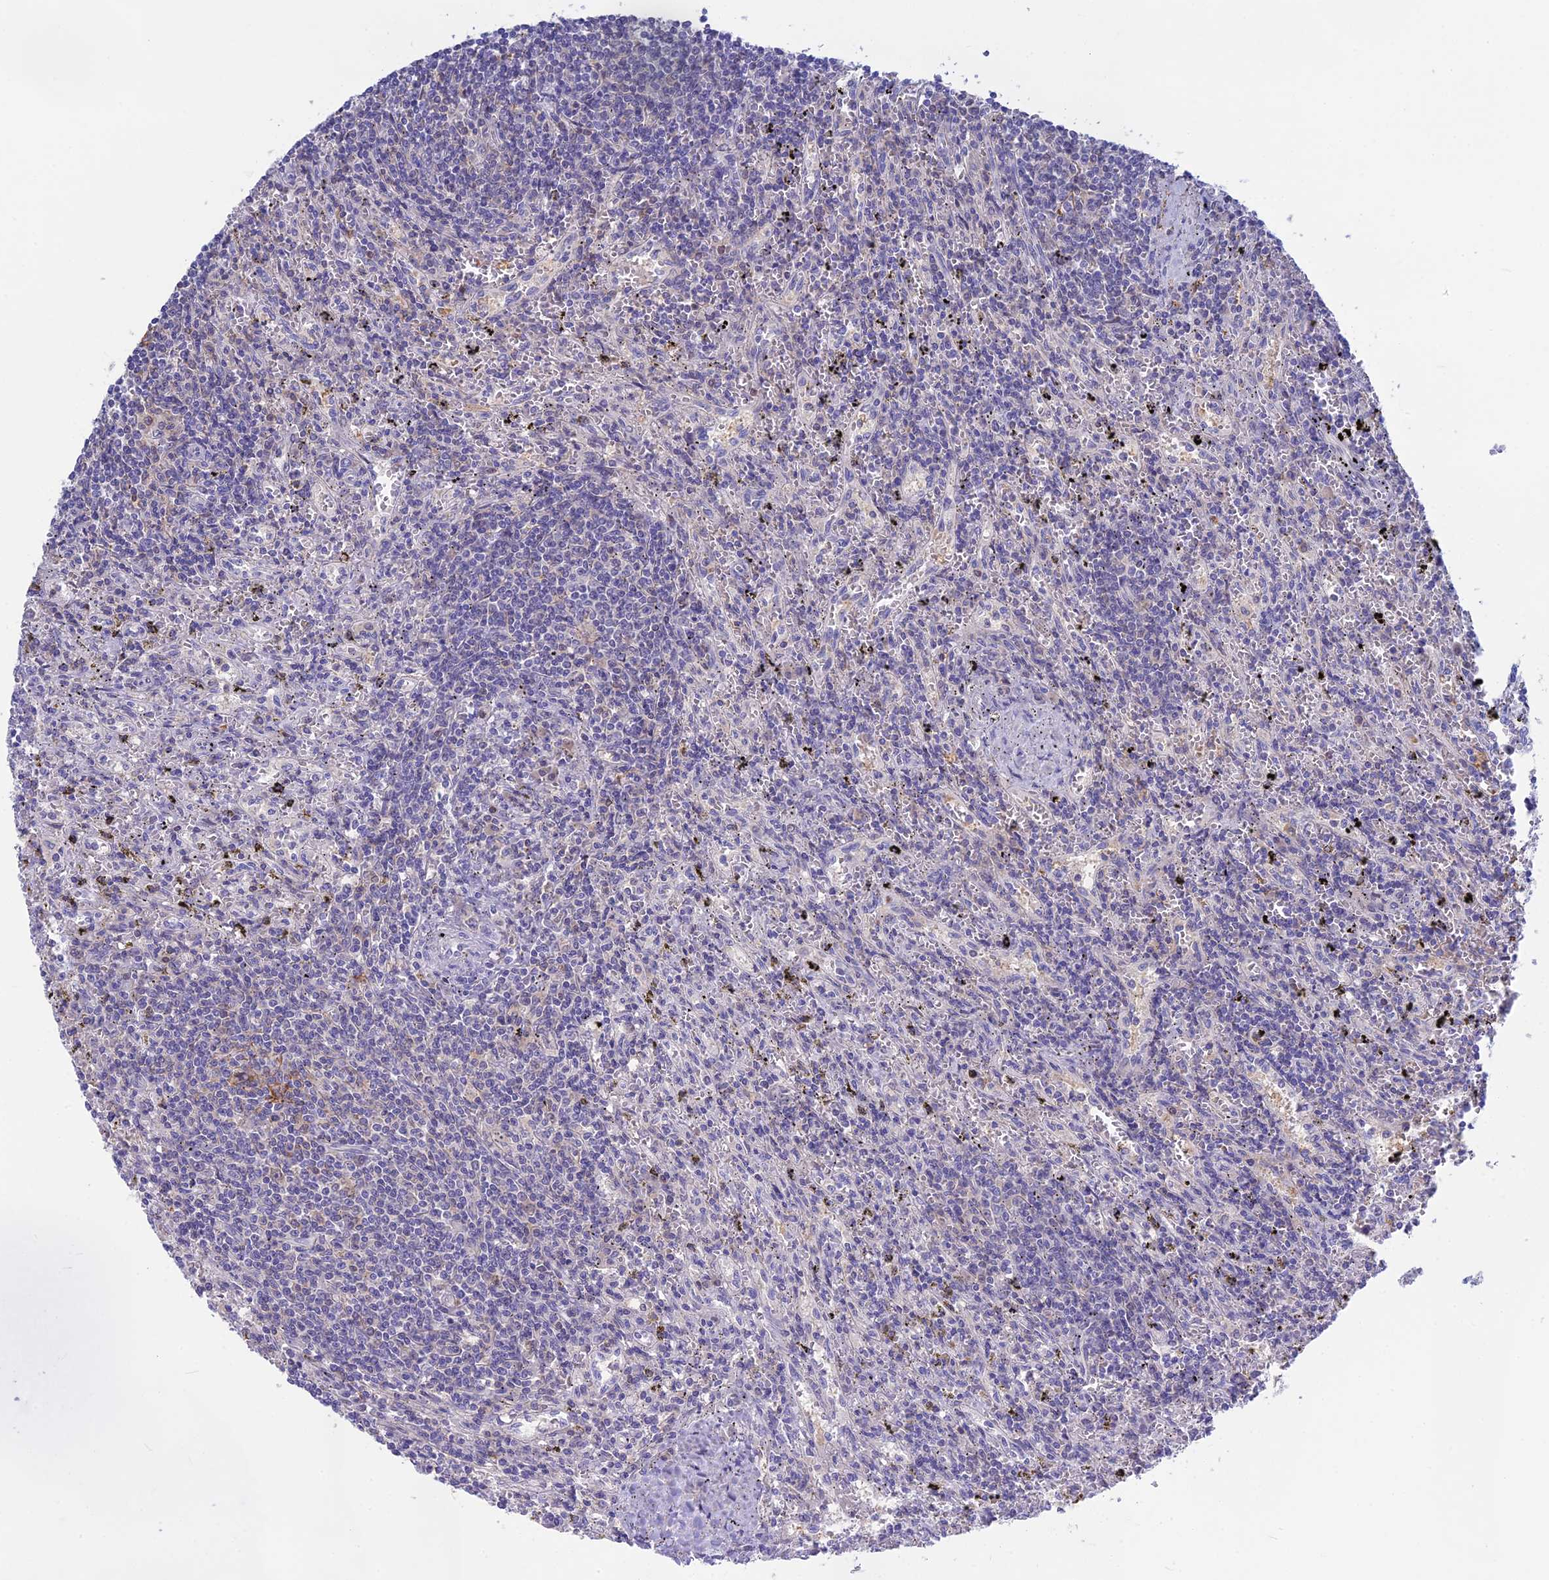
{"staining": {"intensity": "negative", "quantity": "none", "location": "none"}, "tissue": "lymphoma", "cell_type": "Tumor cells", "image_type": "cancer", "snomed": [{"axis": "morphology", "description": "Malignant lymphoma, non-Hodgkin's type, Low grade"}, {"axis": "topography", "description": "Spleen"}], "caption": "Immunohistochemistry (IHC) of human lymphoma shows no staining in tumor cells.", "gene": "SNAP91", "patient": {"sex": "male", "age": 76}}